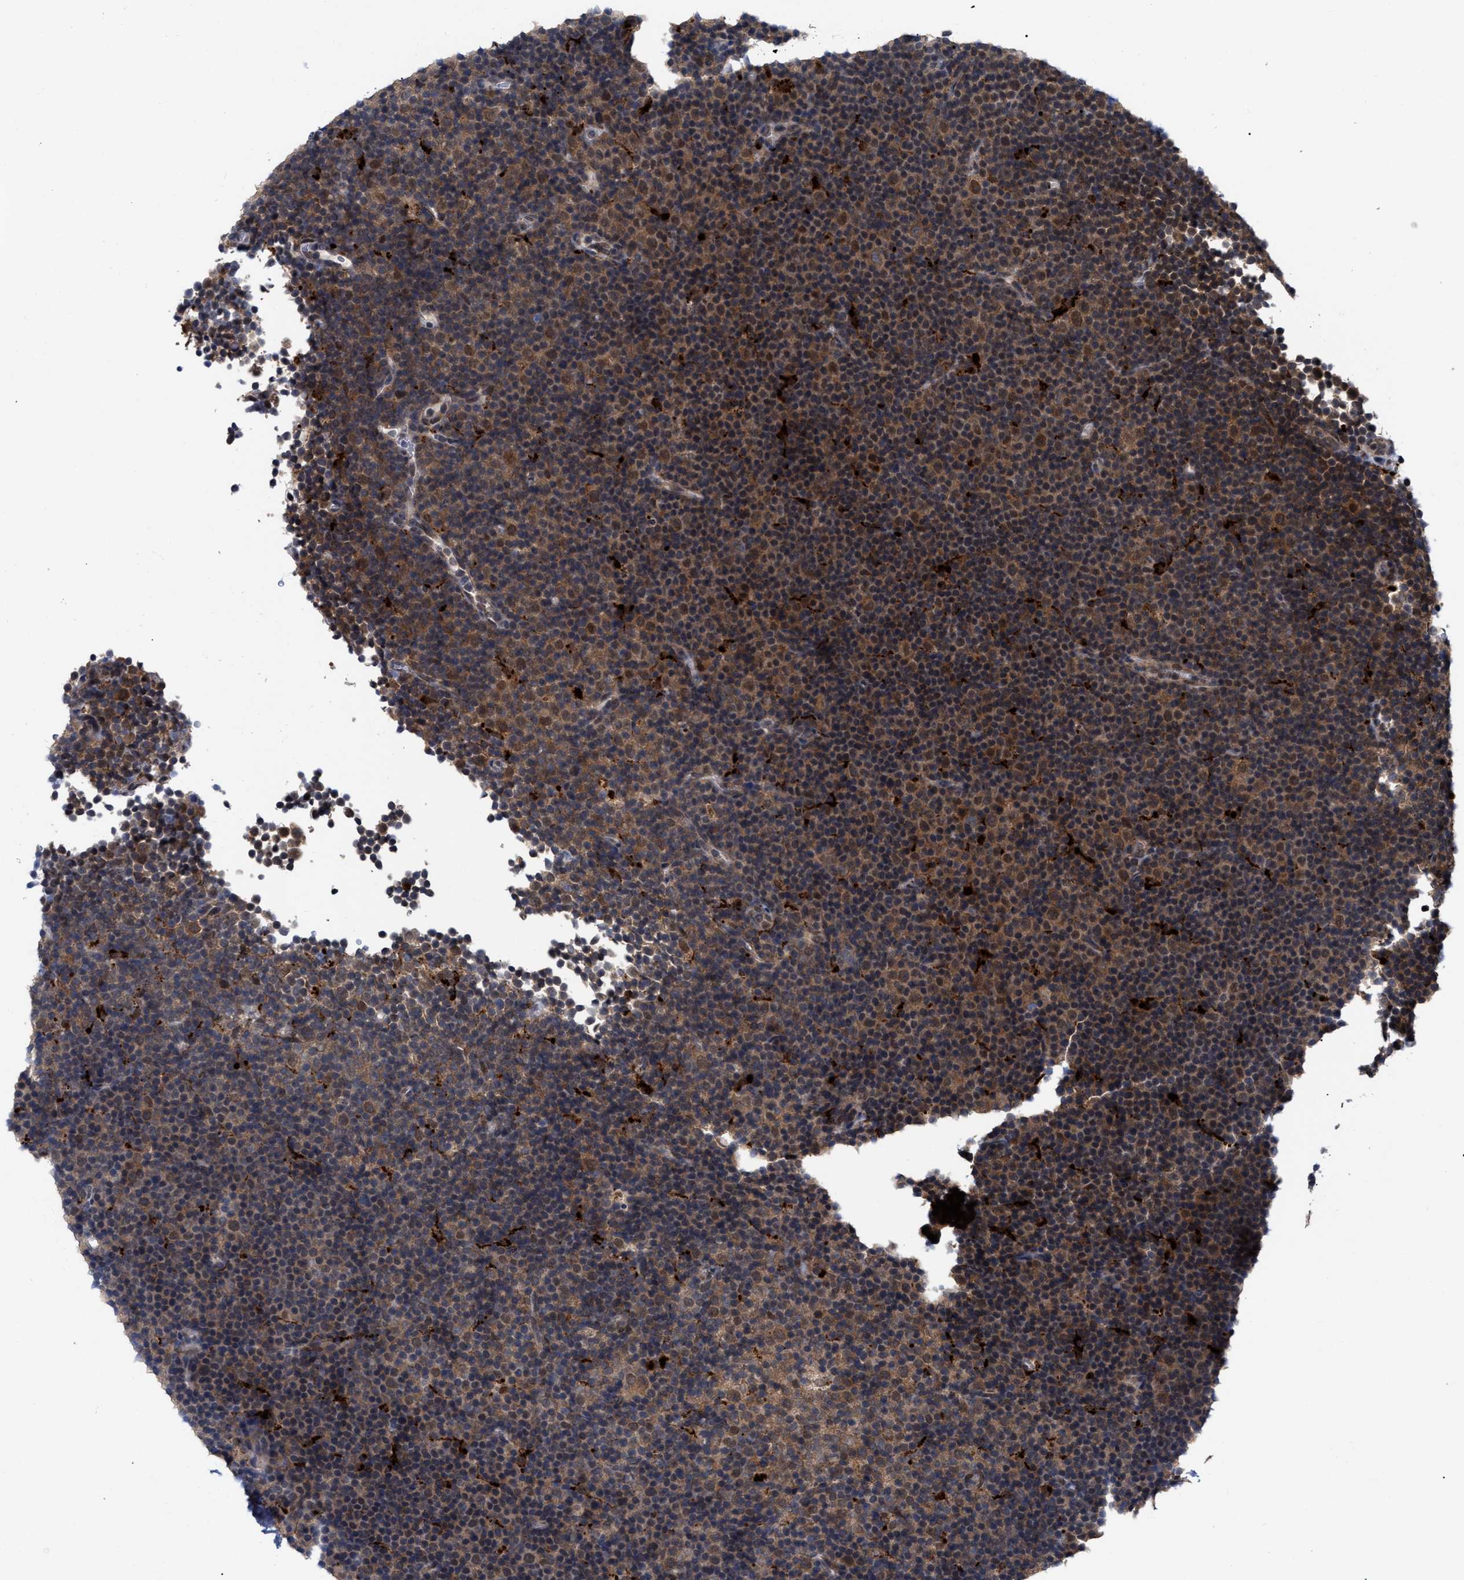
{"staining": {"intensity": "strong", "quantity": ">75%", "location": "cytoplasmic/membranous"}, "tissue": "lymphoma", "cell_type": "Tumor cells", "image_type": "cancer", "snomed": [{"axis": "morphology", "description": "Malignant lymphoma, non-Hodgkin's type, Low grade"}, {"axis": "topography", "description": "Lymph node"}], "caption": "Malignant lymphoma, non-Hodgkin's type (low-grade) stained with a brown dye demonstrates strong cytoplasmic/membranous positive staining in approximately >75% of tumor cells.", "gene": "UPF1", "patient": {"sex": "female", "age": 67}}